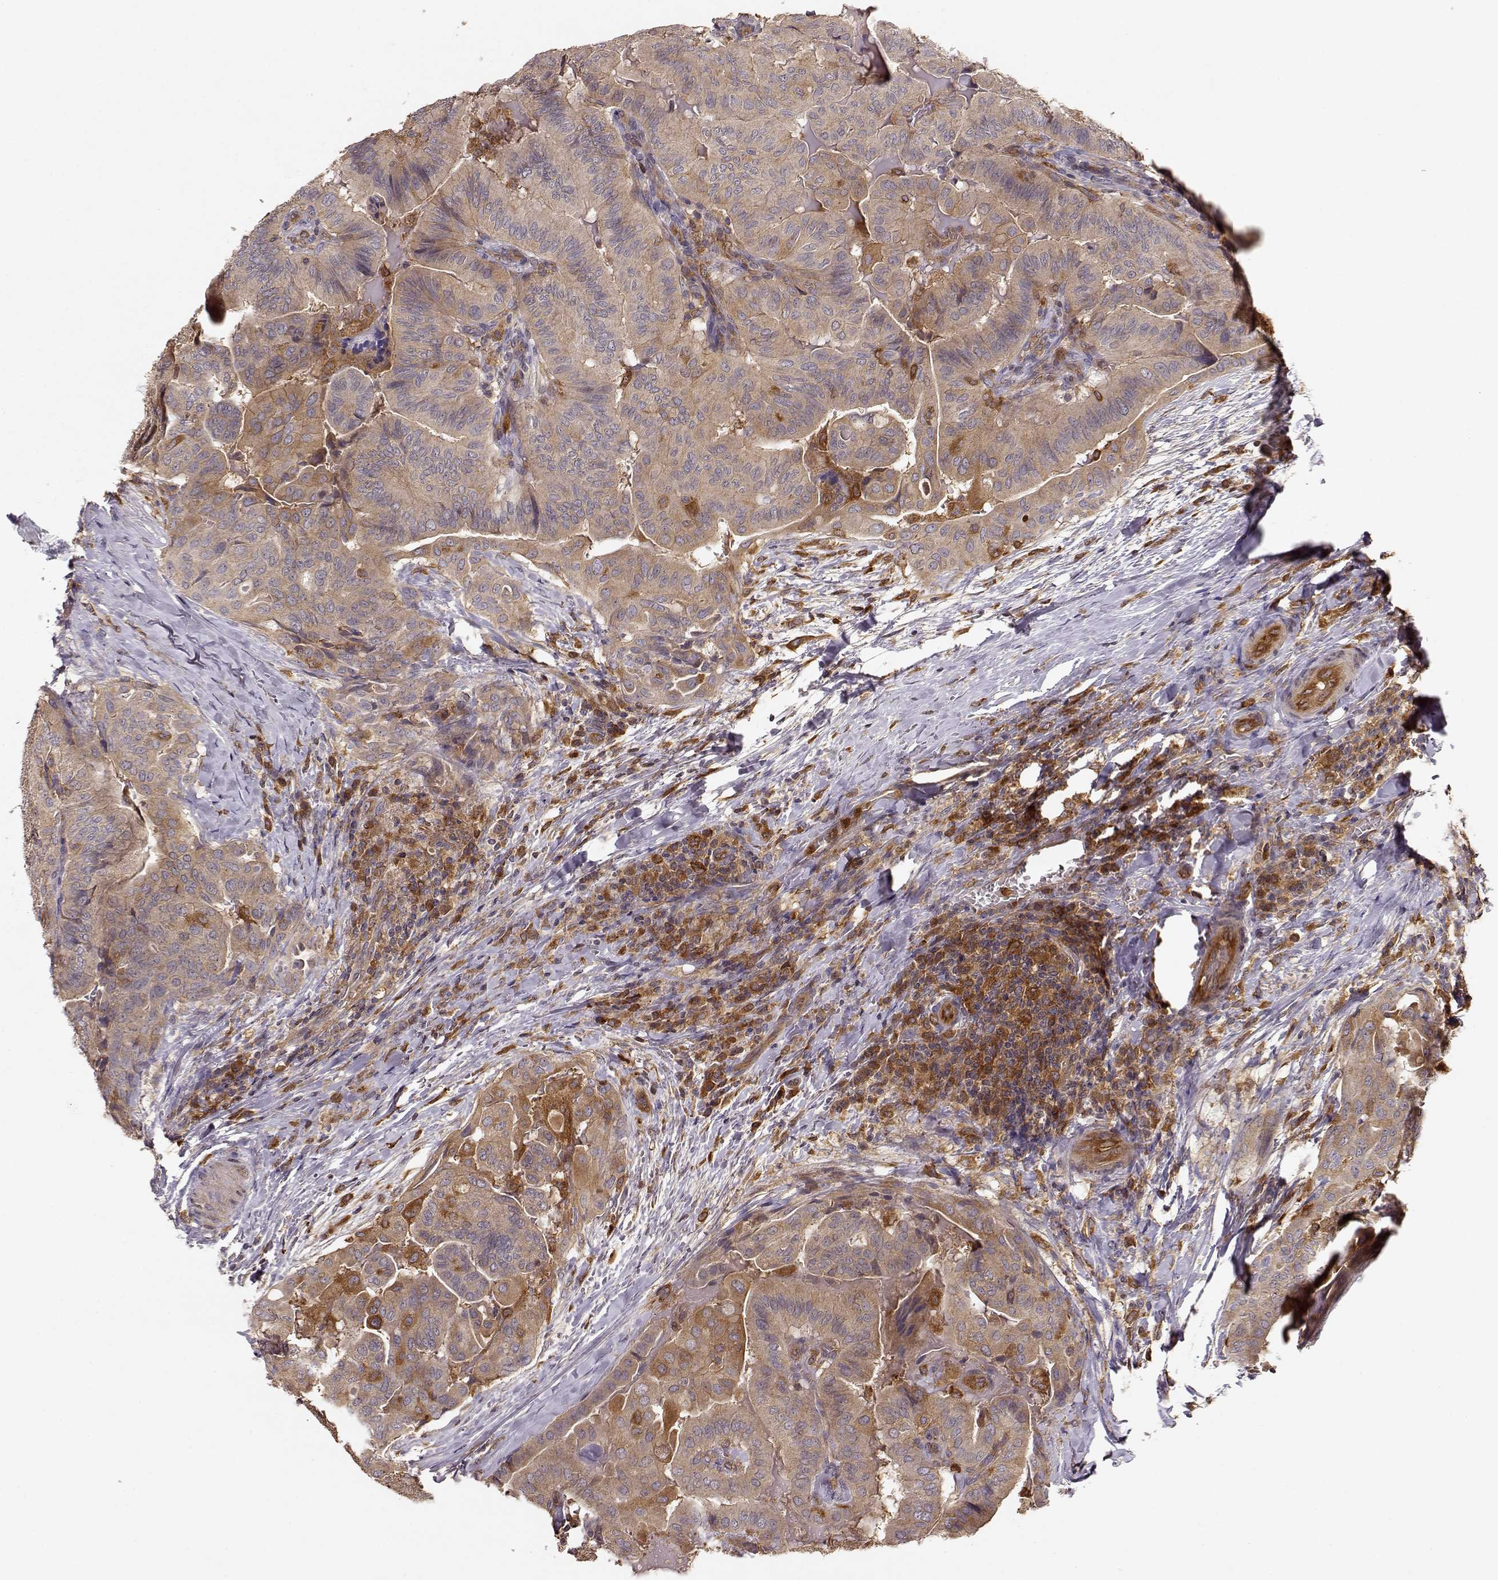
{"staining": {"intensity": "moderate", "quantity": "25%-75%", "location": "cytoplasmic/membranous"}, "tissue": "thyroid cancer", "cell_type": "Tumor cells", "image_type": "cancer", "snomed": [{"axis": "morphology", "description": "Papillary adenocarcinoma, NOS"}, {"axis": "topography", "description": "Thyroid gland"}], "caption": "IHC image of neoplastic tissue: thyroid papillary adenocarcinoma stained using immunohistochemistry (IHC) demonstrates medium levels of moderate protein expression localized specifically in the cytoplasmic/membranous of tumor cells, appearing as a cytoplasmic/membranous brown color.", "gene": "ARHGEF2", "patient": {"sex": "female", "age": 68}}